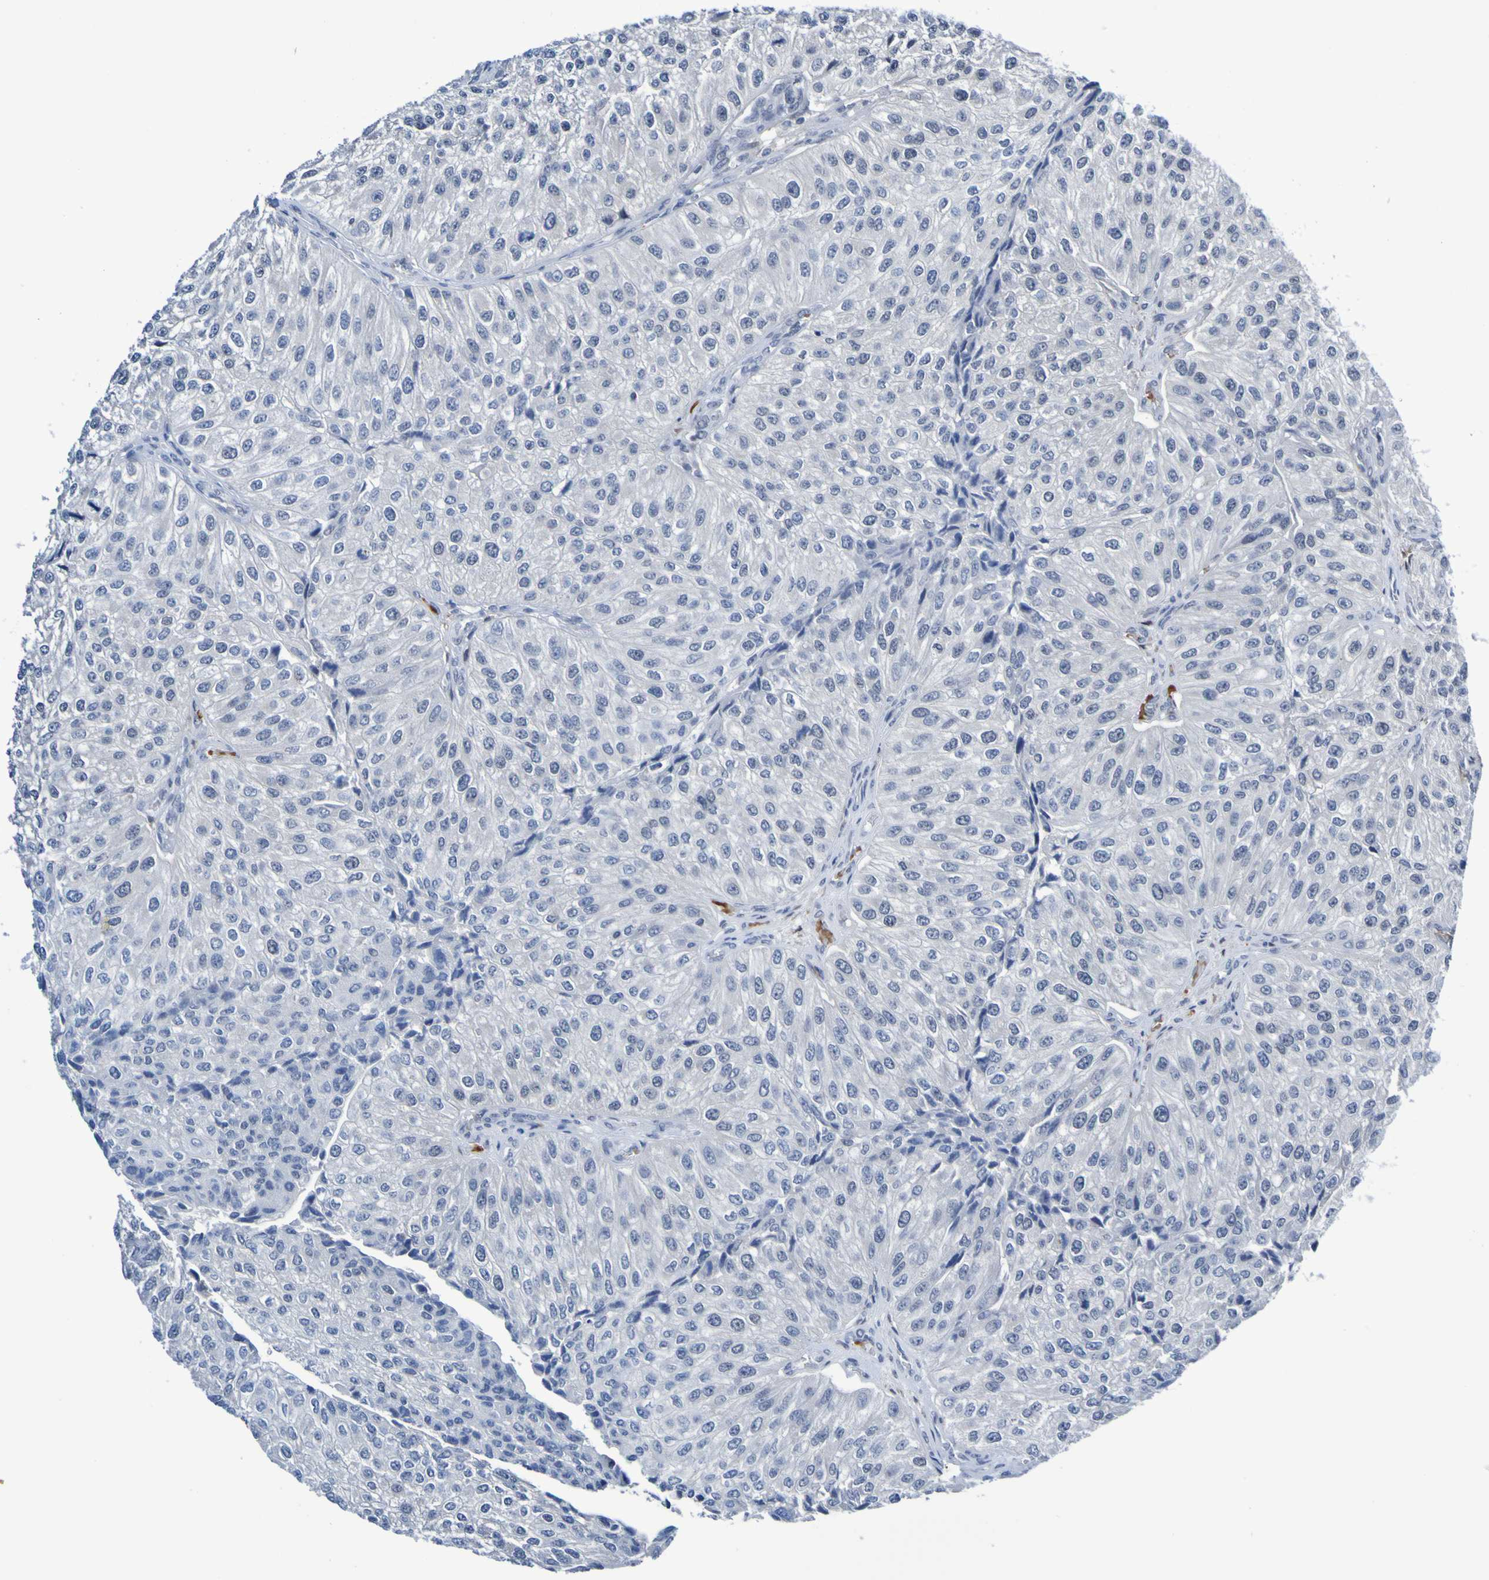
{"staining": {"intensity": "negative", "quantity": "none", "location": "none"}, "tissue": "urothelial cancer", "cell_type": "Tumor cells", "image_type": "cancer", "snomed": [{"axis": "morphology", "description": "Urothelial carcinoma, High grade"}, {"axis": "topography", "description": "Kidney"}, {"axis": "topography", "description": "Urinary bladder"}], "caption": "An immunohistochemistry (IHC) image of urothelial cancer is shown. There is no staining in tumor cells of urothelial cancer.", "gene": "PCGF1", "patient": {"sex": "male", "age": 77}}